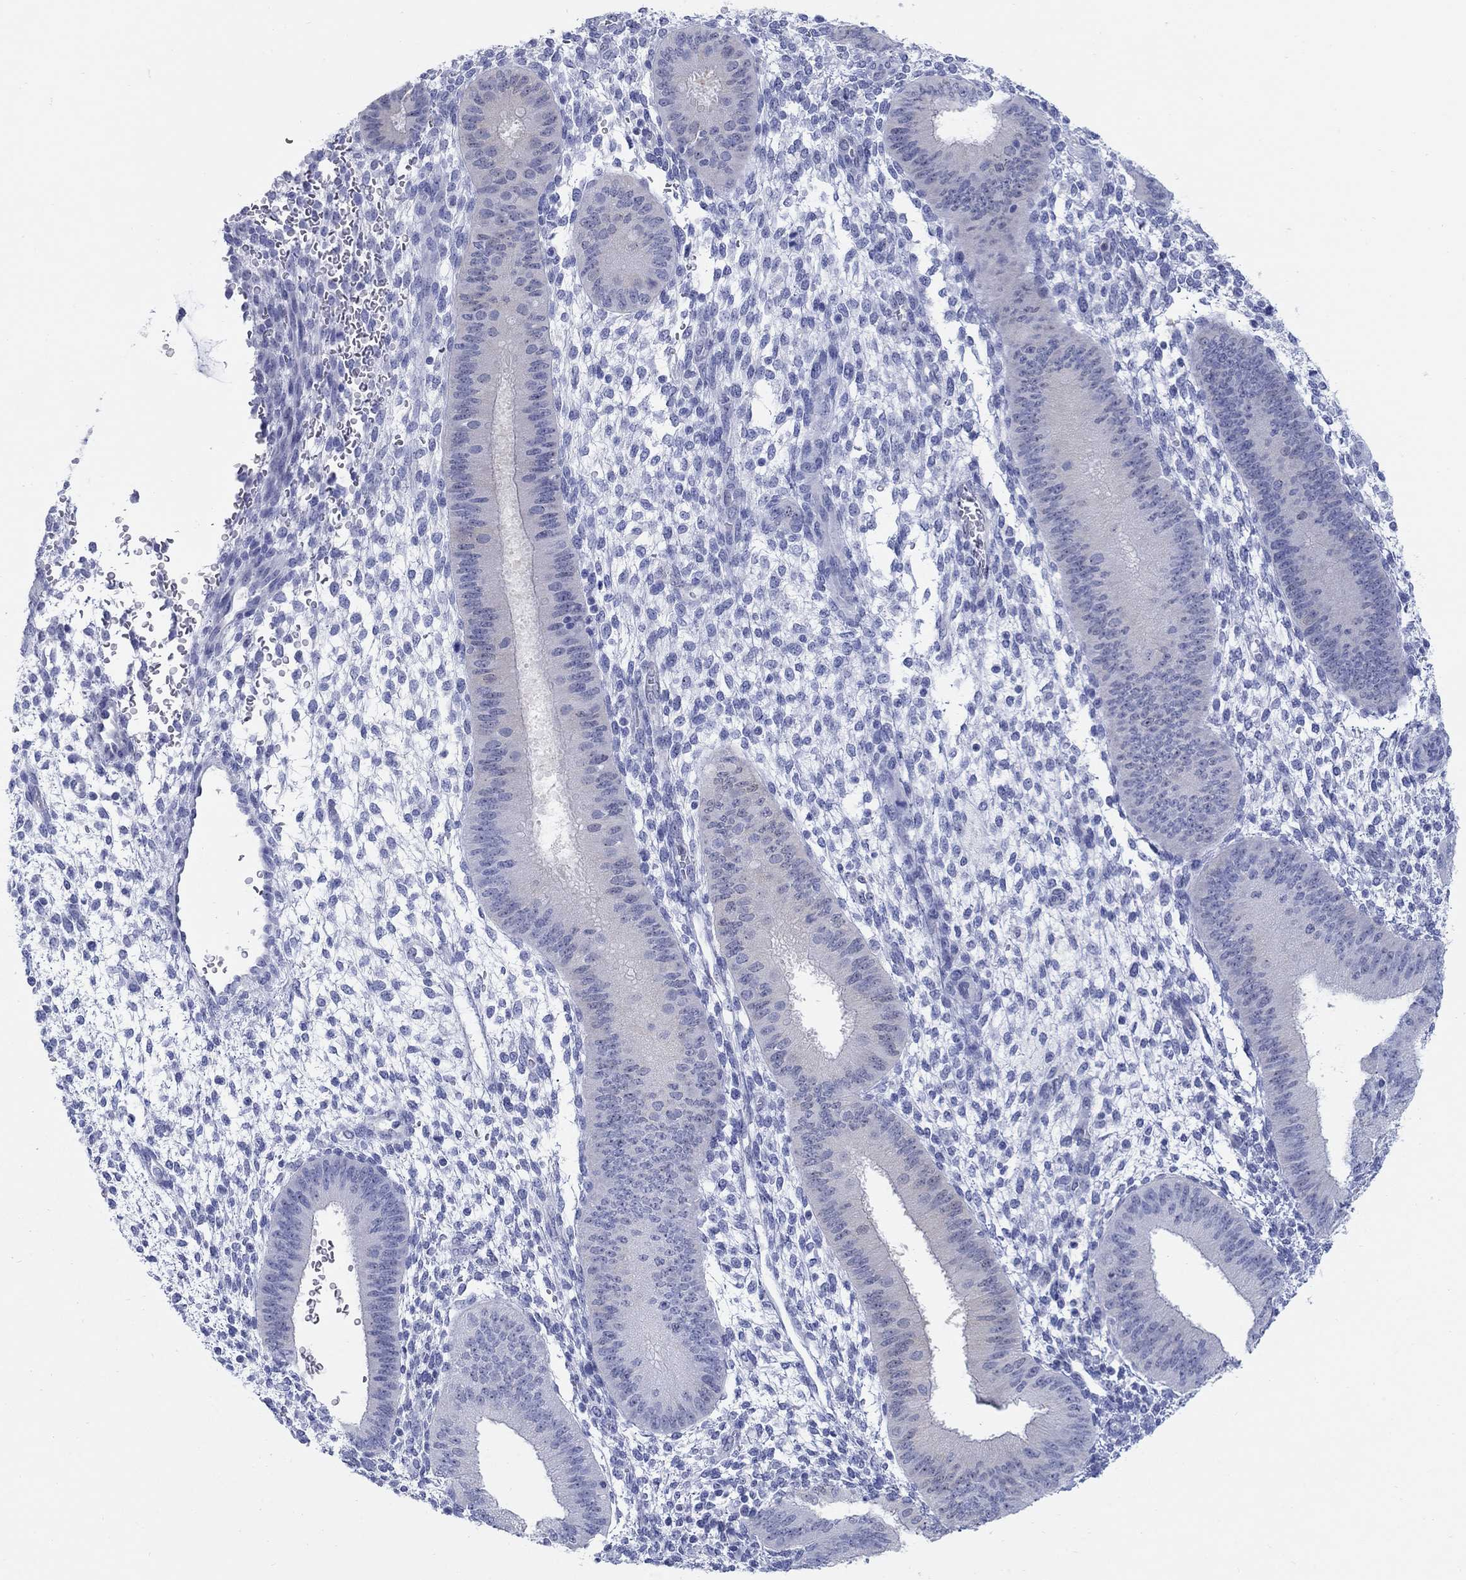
{"staining": {"intensity": "negative", "quantity": "none", "location": "none"}, "tissue": "endometrium", "cell_type": "Cells in endometrial stroma", "image_type": "normal", "snomed": [{"axis": "morphology", "description": "Normal tissue, NOS"}, {"axis": "topography", "description": "Endometrium"}], "caption": "Immunohistochemistry photomicrograph of normal endometrium stained for a protein (brown), which demonstrates no staining in cells in endometrial stroma. (Immunohistochemistry (ihc), brightfield microscopy, high magnification).", "gene": "AKR1C1", "patient": {"sex": "female", "age": 39}}